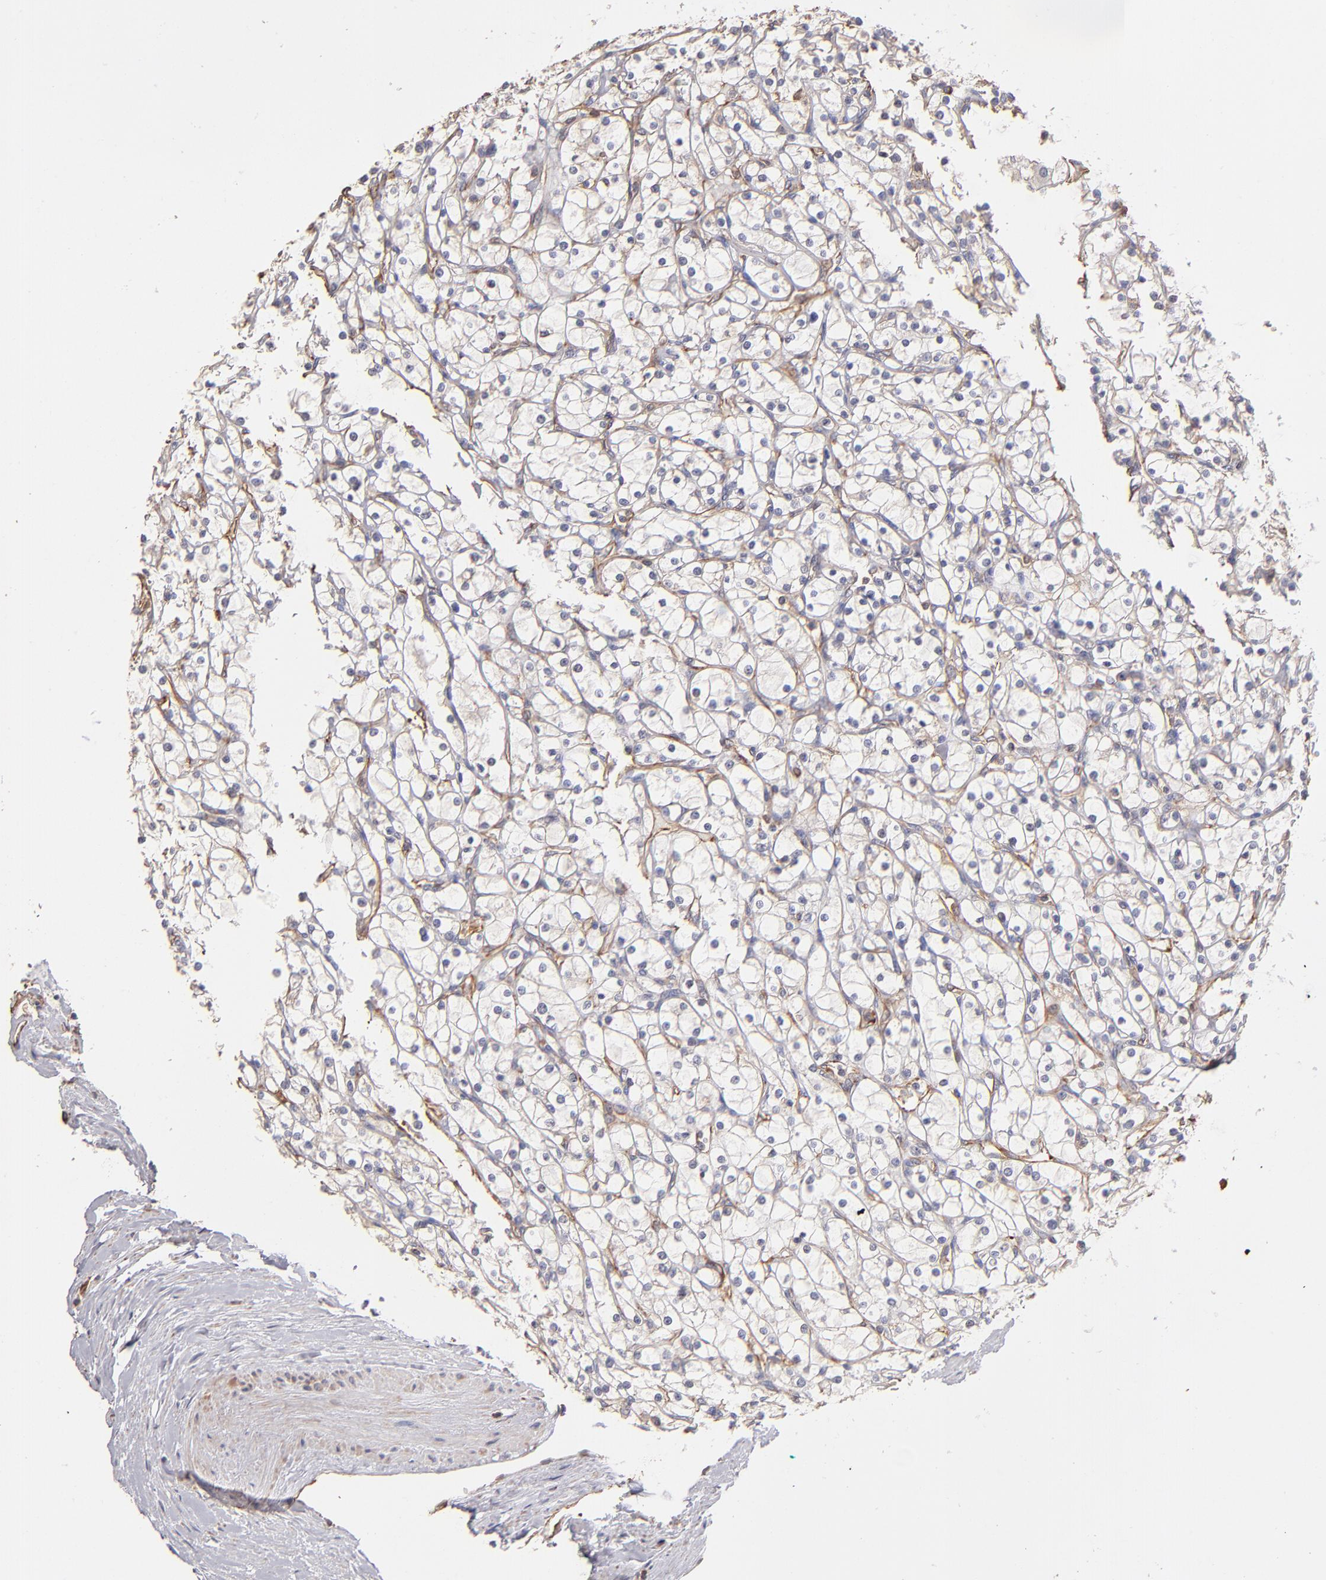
{"staining": {"intensity": "negative", "quantity": "none", "location": "none"}, "tissue": "renal cancer", "cell_type": "Tumor cells", "image_type": "cancer", "snomed": [{"axis": "morphology", "description": "Adenocarcinoma, NOS"}, {"axis": "topography", "description": "Kidney"}], "caption": "The micrograph demonstrates no staining of tumor cells in adenocarcinoma (renal).", "gene": "ABCC1", "patient": {"sex": "female", "age": 73}}